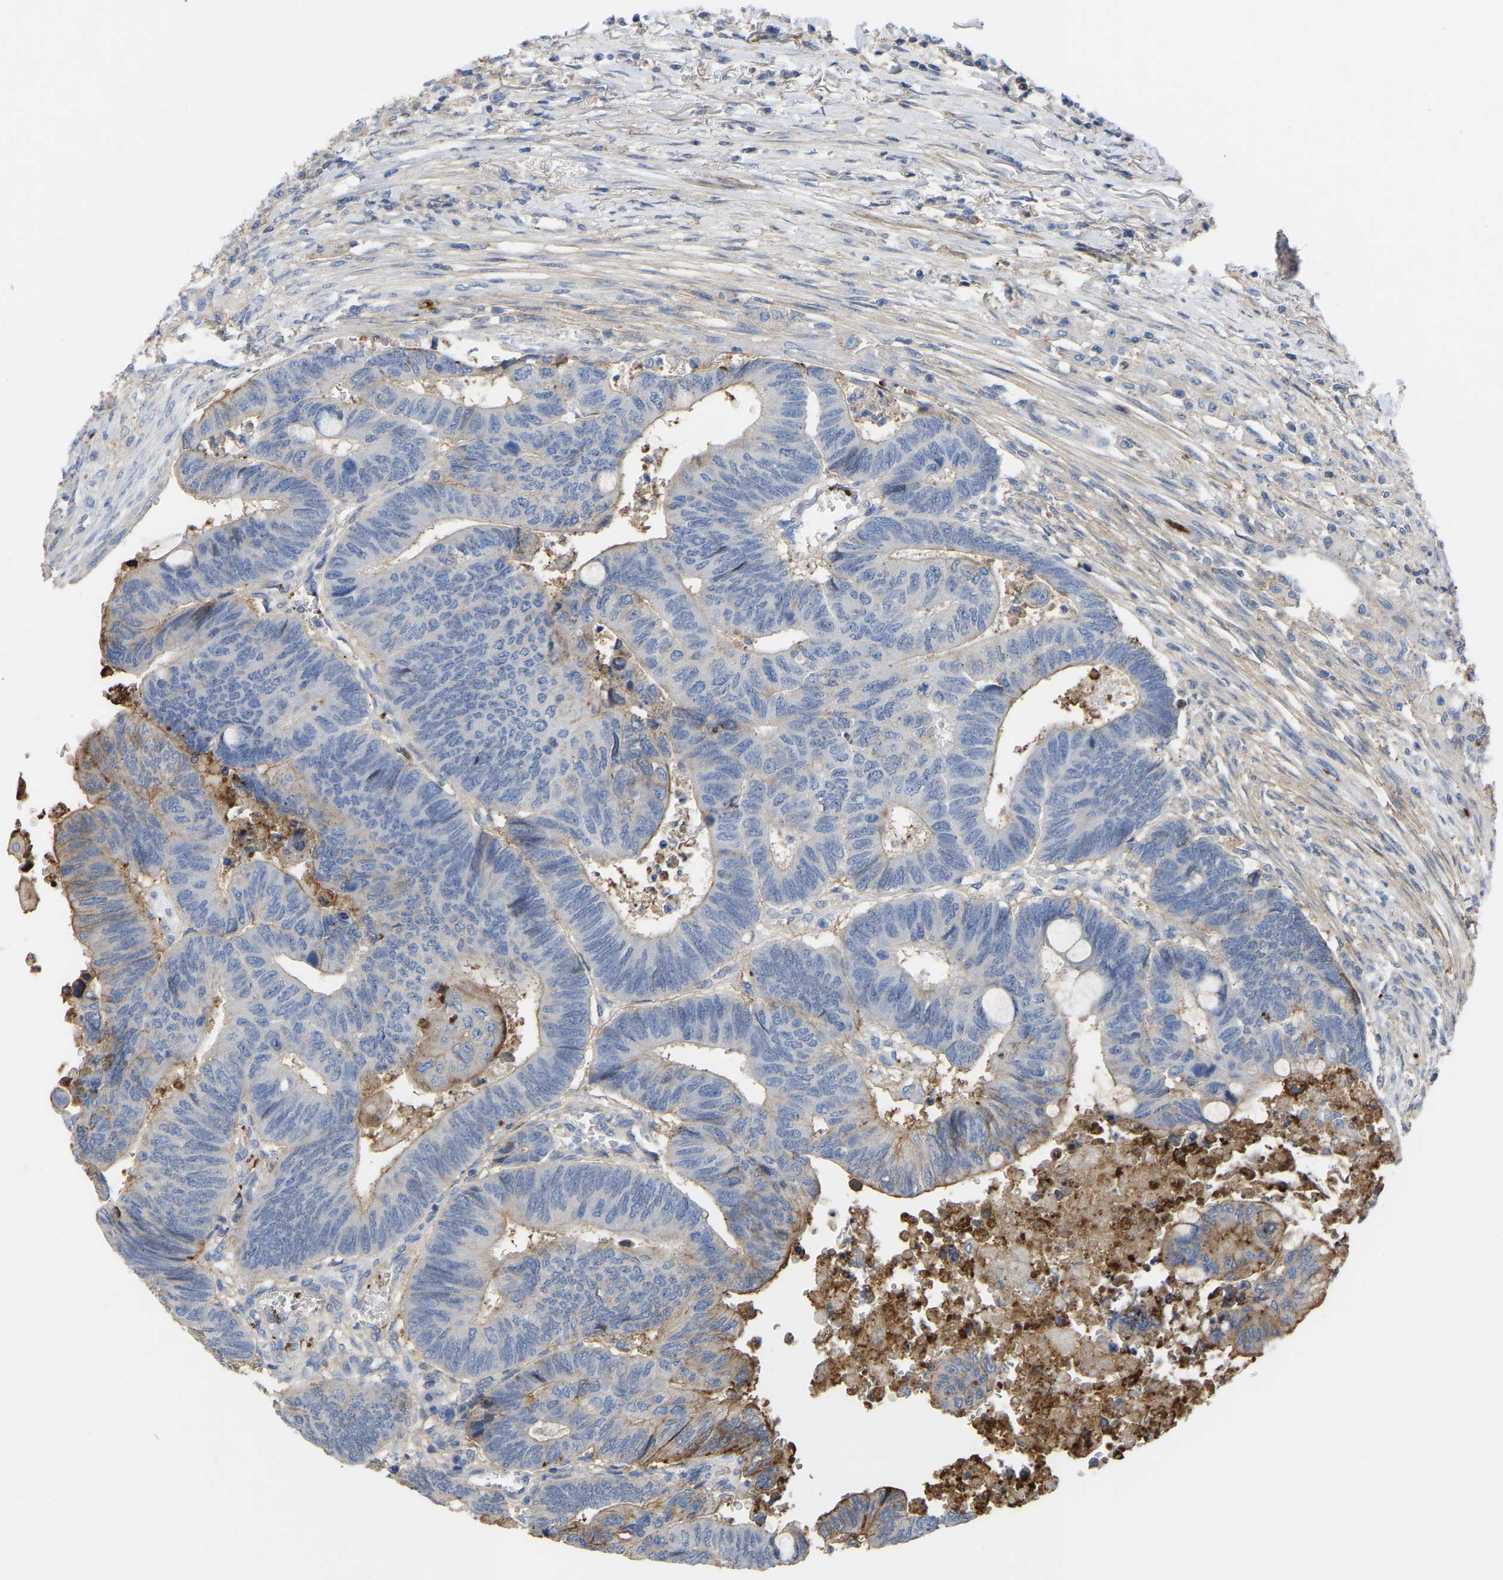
{"staining": {"intensity": "moderate", "quantity": "<25%", "location": "cytoplasmic/membranous"}, "tissue": "colorectal cancer", "cell_type": "Tumor cells", "image_type": "cancer", "snomed": [{"axis": "morphology", "description": "Normal tissue, NOS"}, {"axis": "morphology", "description": "Adenocarcinoma, NOS"}, {"axis": "topography", "description": "Rectum"}, {"axis": "topography", "description": "Peripheral nerve tissue"}], "caption": "Approximately <25% of tumor cells in colorectal adenocarcinoma exhibit moderate cytoplasmic/membranous protein positivity as visualized by brown immunohistochemical staining.", "gene": "ZNF449", "patient": {"sex": "male", "age": 92}}